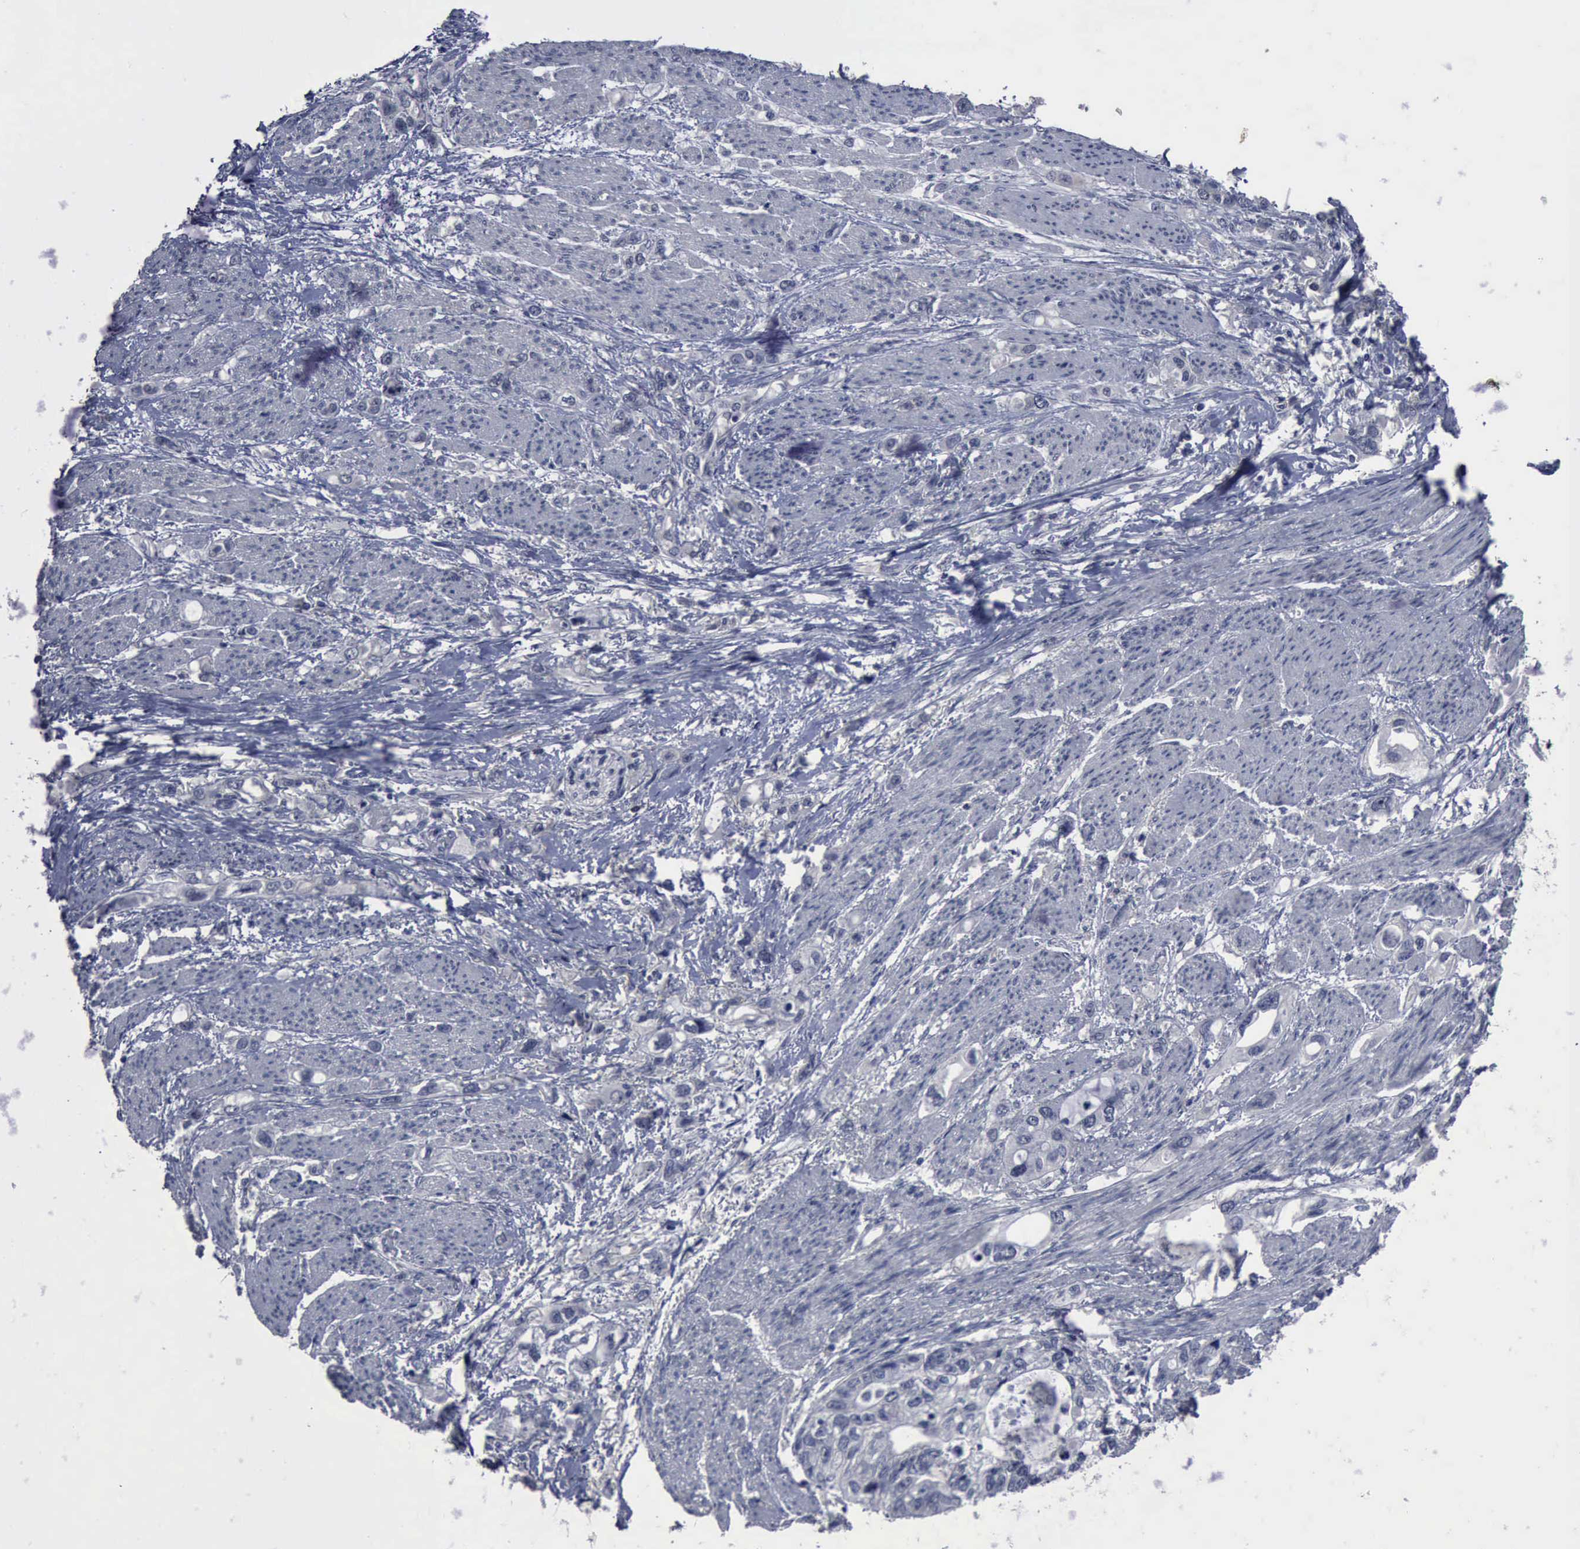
{"staining": {"intensity": "negative", "quantity": "none", "location": "none"}, "tissue": "stomach cancer", "cell_type": "Tumor cells", "image_type": "cancer", "snomed": [{"axis": "morphology", "description": "Adenocarcinoma, NOS"}, {"axis": "topography", "description": "Stomach, upper"}], "caption": "Image shows no significant protein staining in tumor cells of adenocarcinoma (stomach).", "gene": "MYO18B", "patient": {"sex": "female", "age": 52}}